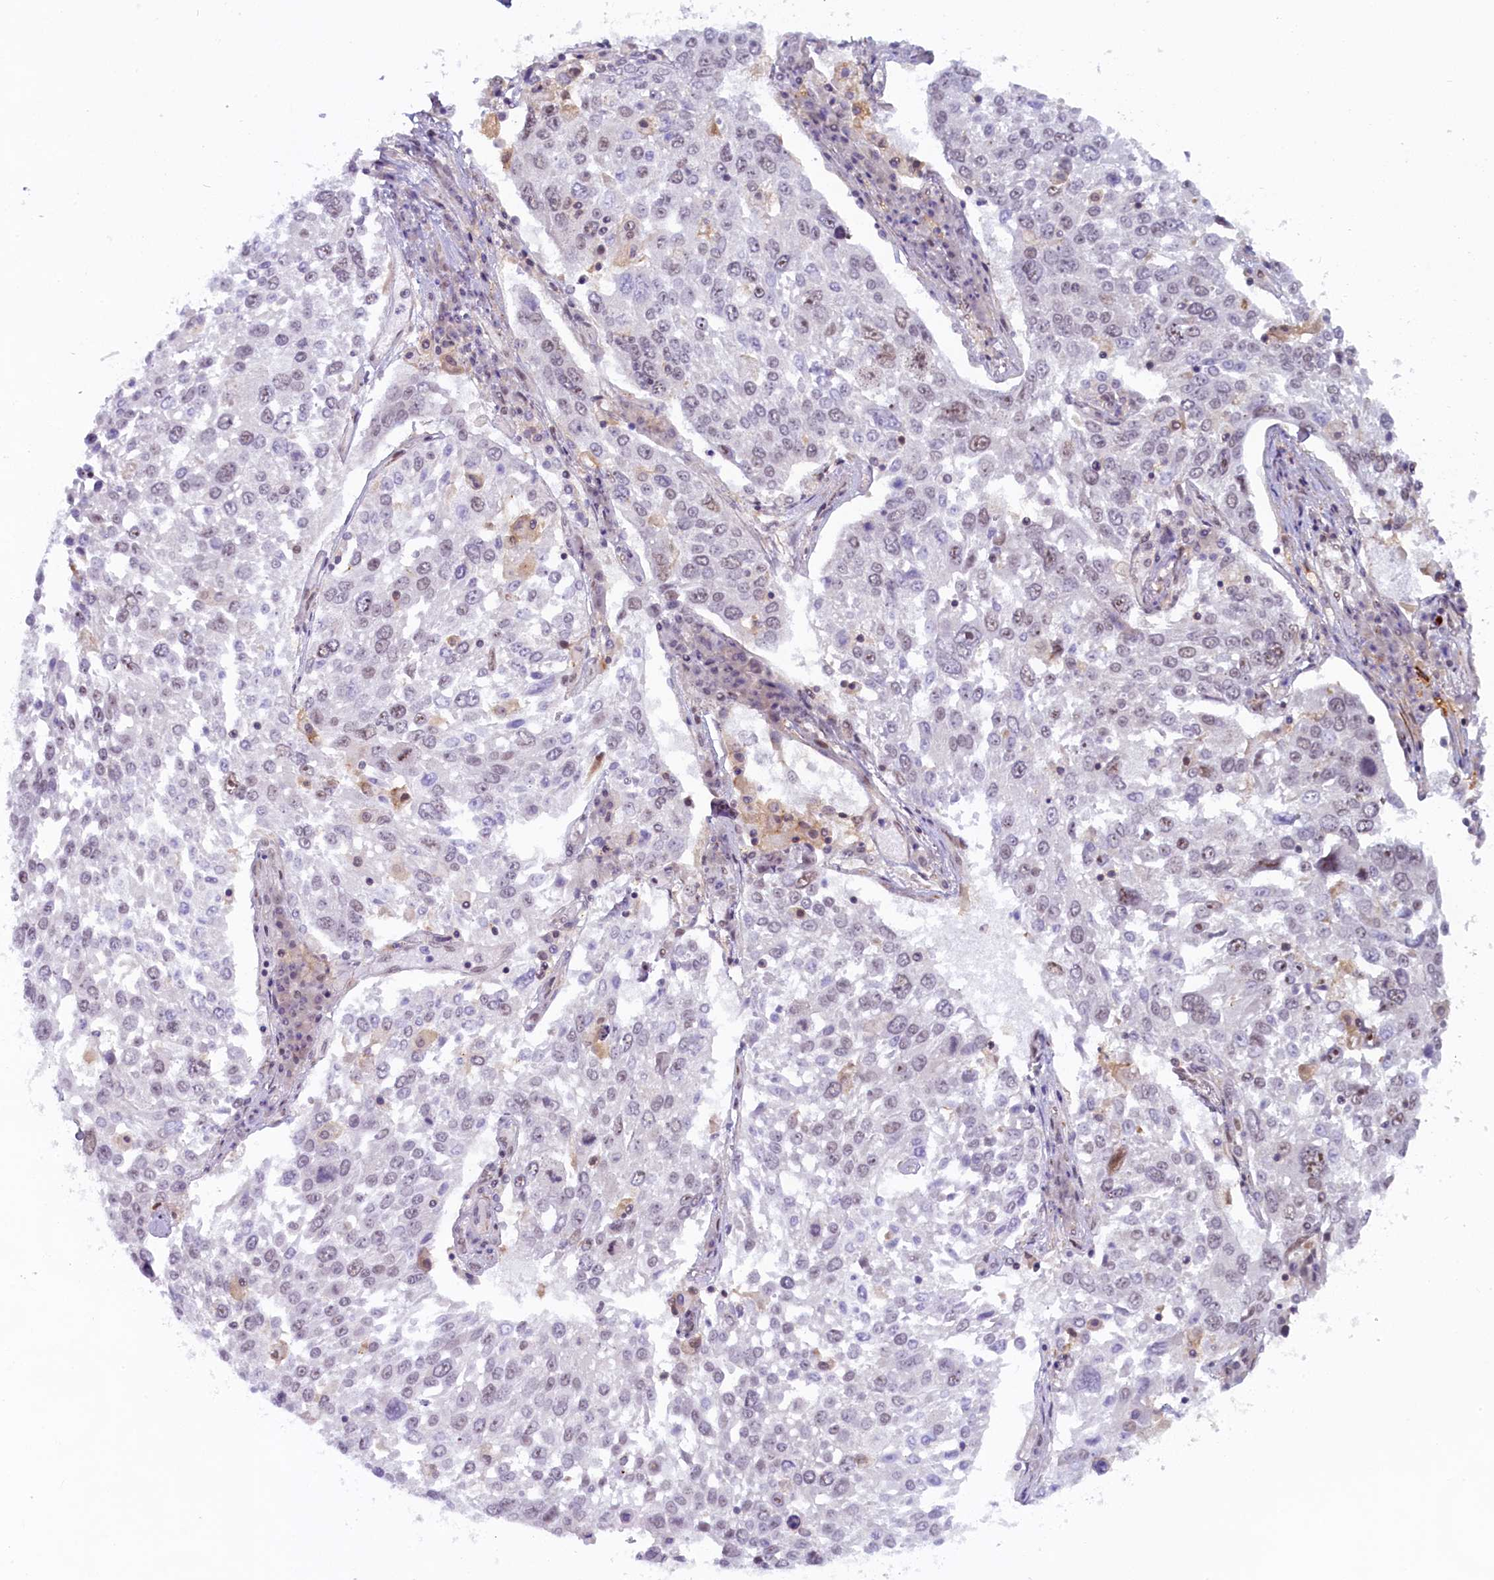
{"staining": {"intensity": "negative", "quantity": "none", "location": "none"}, "tissue": "lung cancer", "cell_type": "Tumor cells", "image_type": "cancer", "snomed": [{"axis": "morphology", "description": "Squamous cell carcinoma, NOS"}, {"axis": "topography", "description": "Lung"}], "caption": "This is an IHC image of human squamous cell carcinoma (lung). There is no staining in tumor cells.", "gene": "FCHO1", "patient": {"sex": "male", "age": 65}}